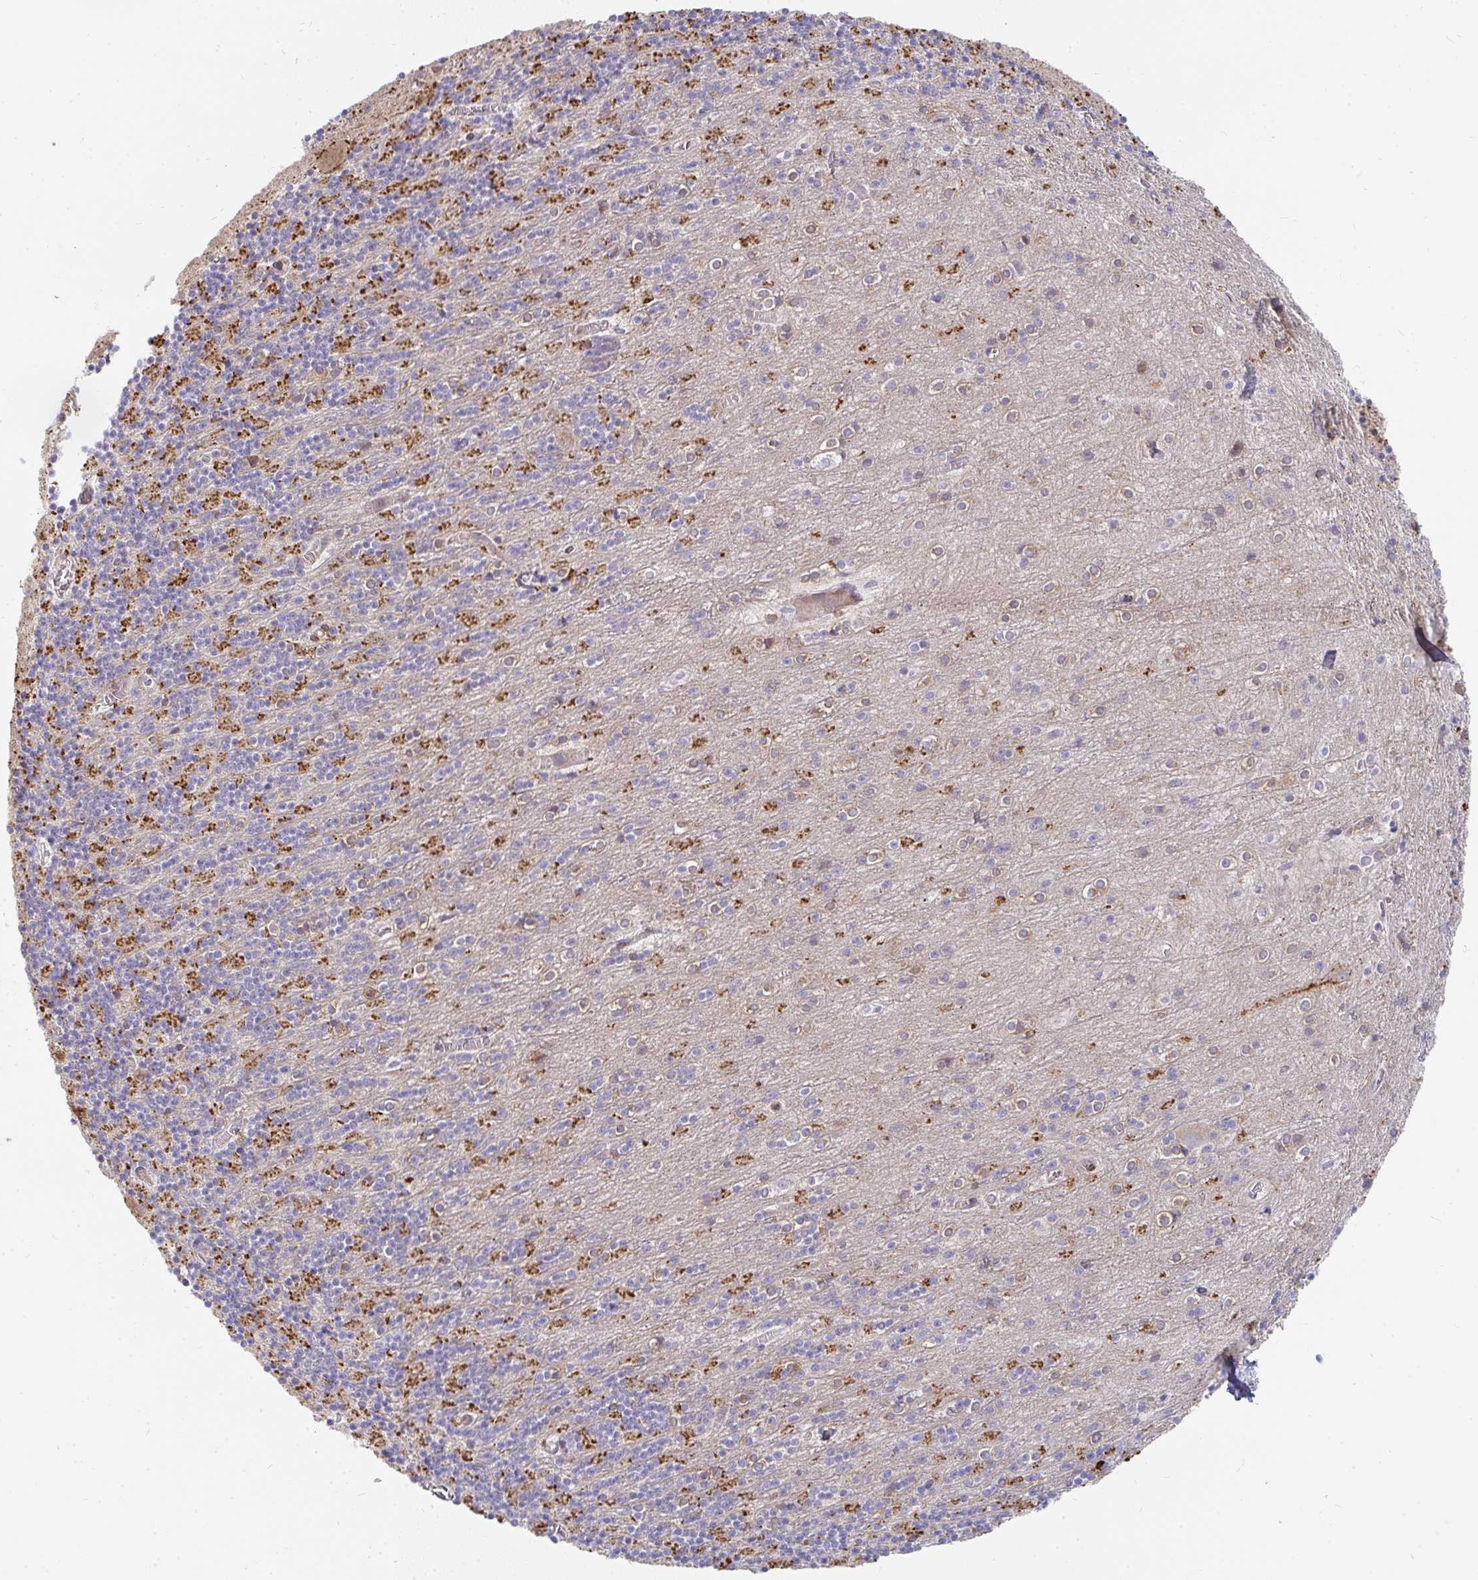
{"staining": {"intensity": "moderate", "quantity": "25%-75%", "location": "cytoplasmic/membranous"}, "tissue": "cerebellum", "cell_type": "Cells in granular layer", "image_type": "normal", "snomed": [{"axis": "morphology", "description": "Normal tissue, NOS"}, {"axis": "topography", "description": "Cerebellum"}], "caption": "Moderate cytoplasmic/membranous staining is identified in approximately 25%-75% of cells in granular layer in normal cerebellum.", "gene": "CSF3R", "patient": {"sex": "male", "age": 70}}